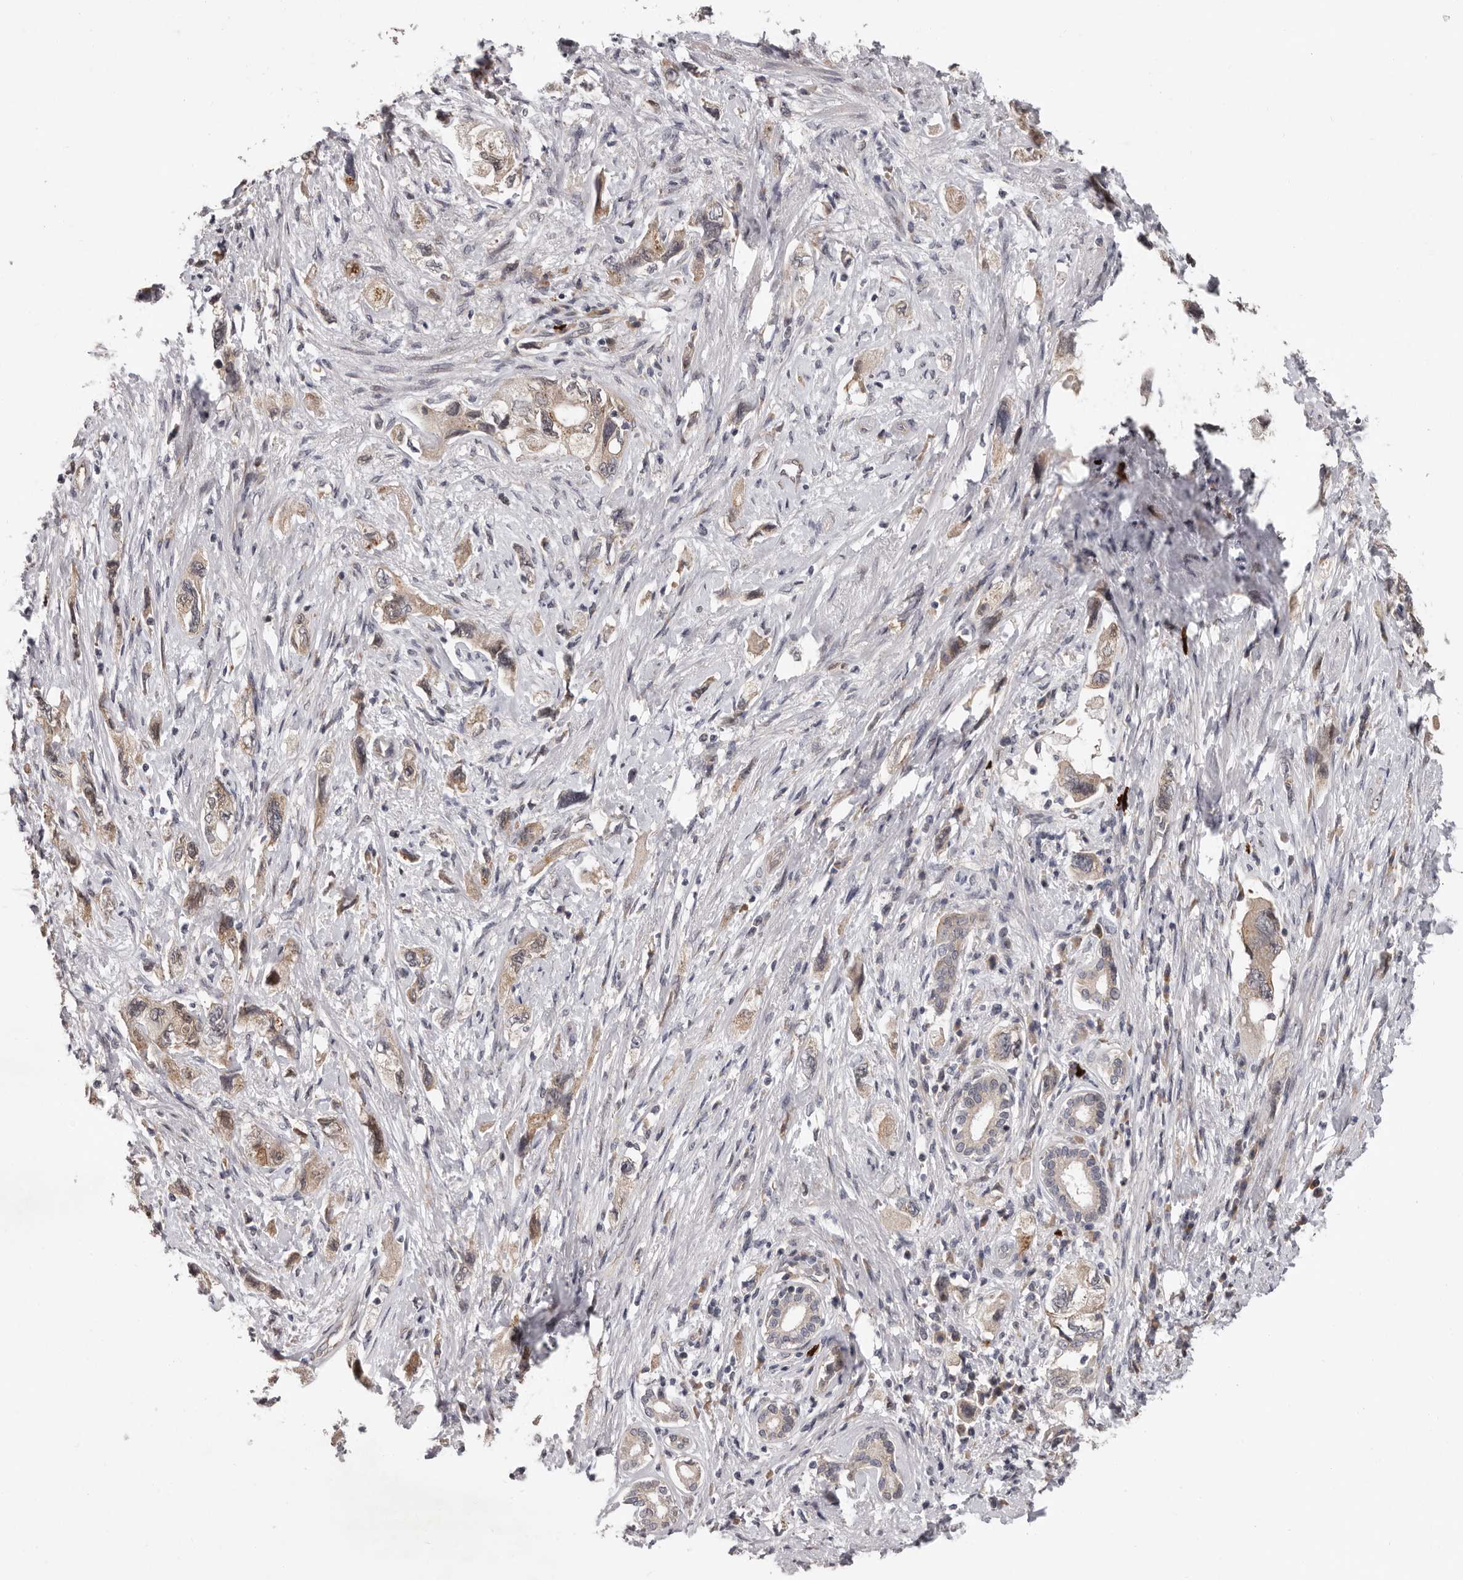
{"staining": {"intensity": "weak", "quantity": ">75%", "location": "cytoplasmic/membranous"}, "tissue": "pancreatic cancer", "cell_type": "Tumor cells", "image_type": "cancer", "snomed": [{"axis": "morphology", "description": "Adenocarcinoma, NOS"}, {"axis": "topography", "description": "Pancreas"}], "caption": "Immunohistochemistry (IHC) of pancreatic adenocarcinoma shows low levels of weak cytoplasmic/membranous expression in about >75% of tumor cells.", "gene": "MED8", "patient": {"sex": "female", "age": 73}}